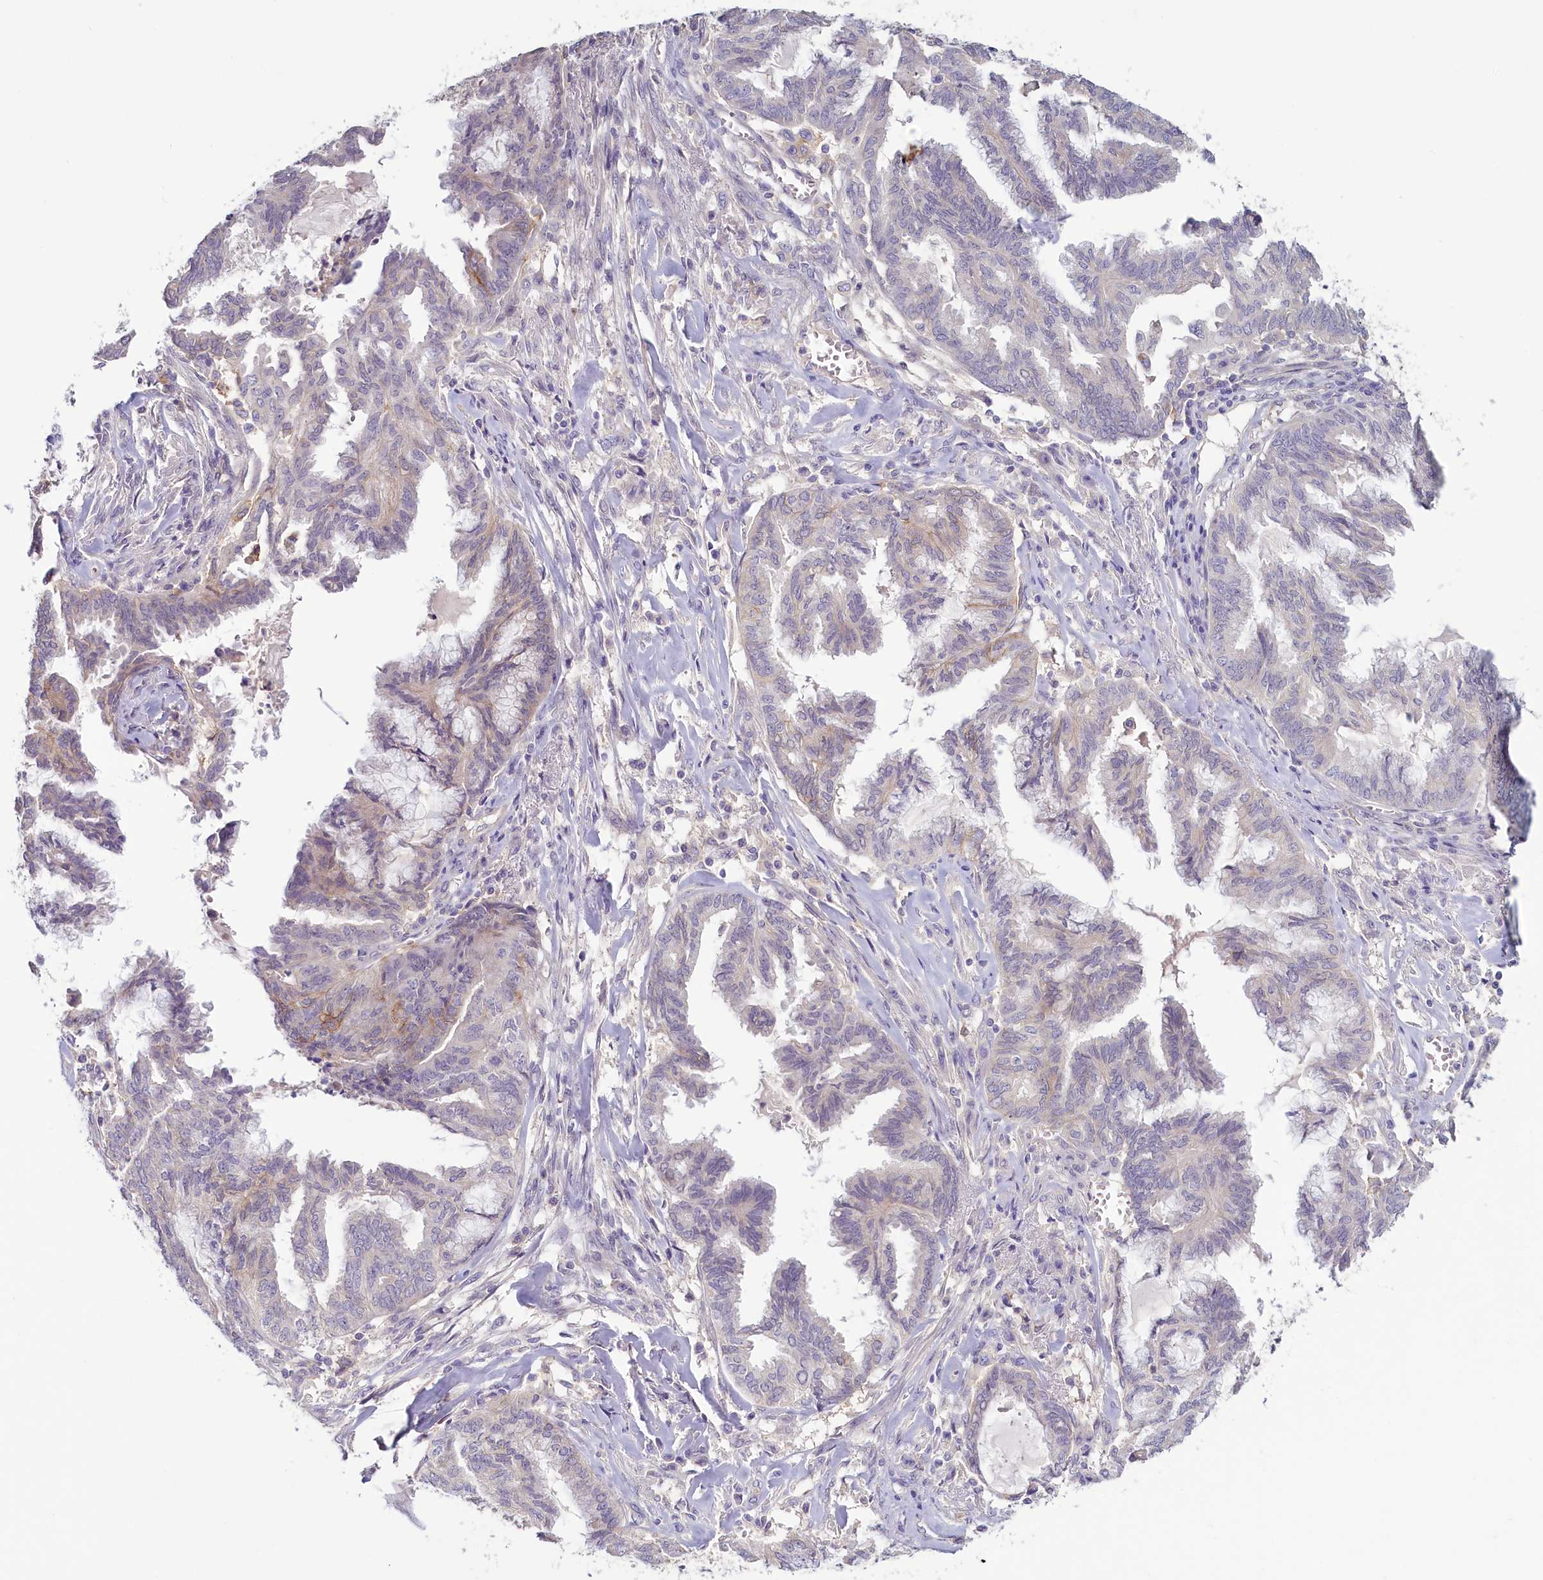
{"staining": {"intensity": "negative", "quantity": "none", "location": "none"}, "tissue": "endometrial cancer", "cell_type": "Tumor cells", "image_type": "cancer", "snomed": [{"axis": "morphology", "description": "Adenocarcinoma, NOS"}, {"axis": "topography", "description": "Endometrium"}], "caption": "DAB immunohistochemical staining of endometrial adenocarcinoma shows no significant positivity in tumor cells.", "gene": "PDE6D", "patient": {"sex": "female", "age": 86}}